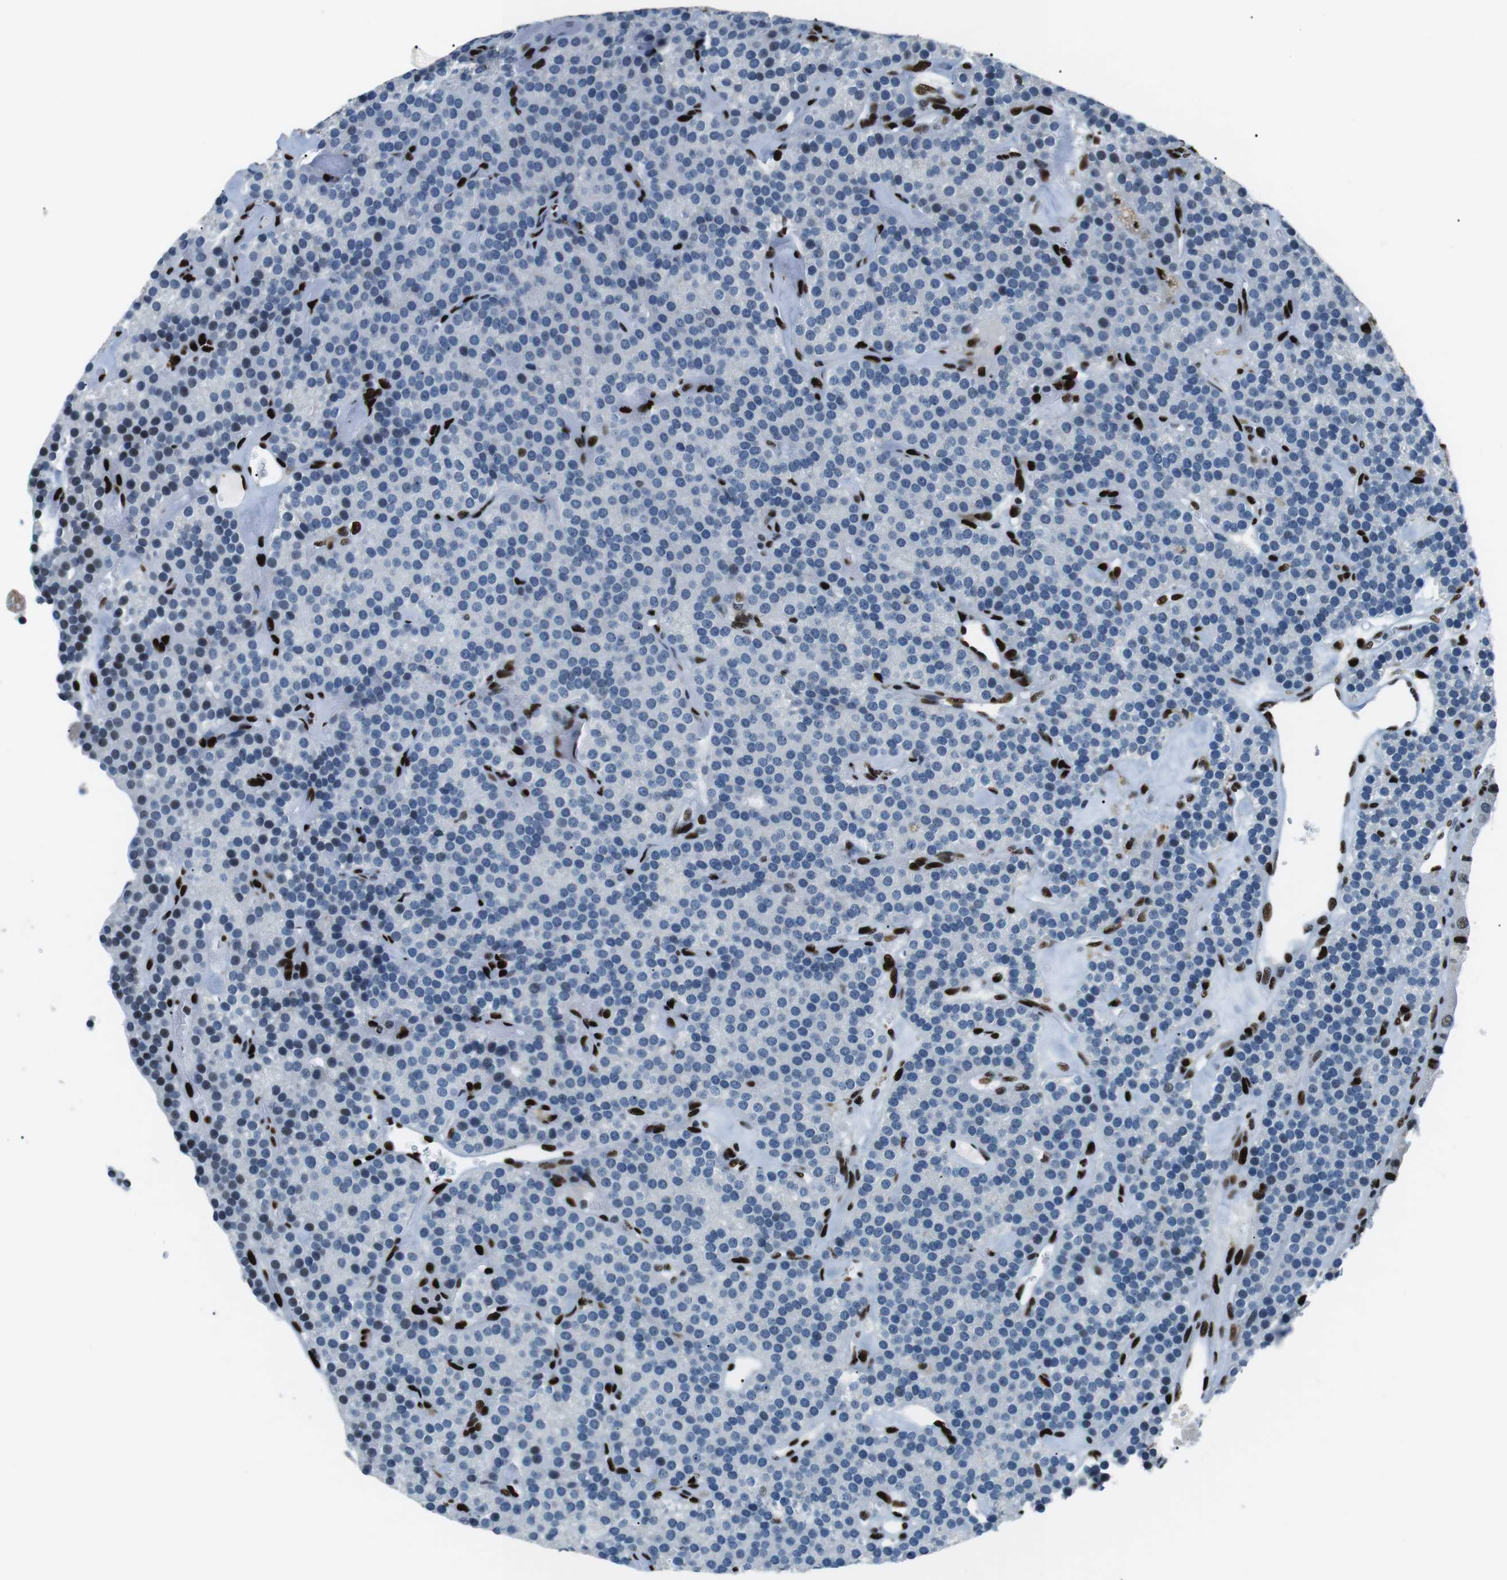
{"staining": {"intensity": "negative", "quantity": "none", "location": "none"}, "tissue": "parathyroid gland", "cell_type": "Glandular cells", "image_type": "normal", "snomed": [{"axis": "morphology", "description": "Normal tissue, NOS"}, {"axis": "morphology", "description": "Adenoma, NOS"}, {"axis": "topography", "description": "Parathyroid gland"}], "caption": "Immunohistochemistry (IHC) histopathology image of unremarkable parathyroid gland stained for a protein (brown), which displays no staining in glandular cells. Brightfield microscopy of immunohistochemistry stained with DAB (3,3'-diaminobenzidine) (brown) and hematoxylin (blue), captured at high magnification.", "gene": "PML", "patient": {"sex": "female", "age": 86}}